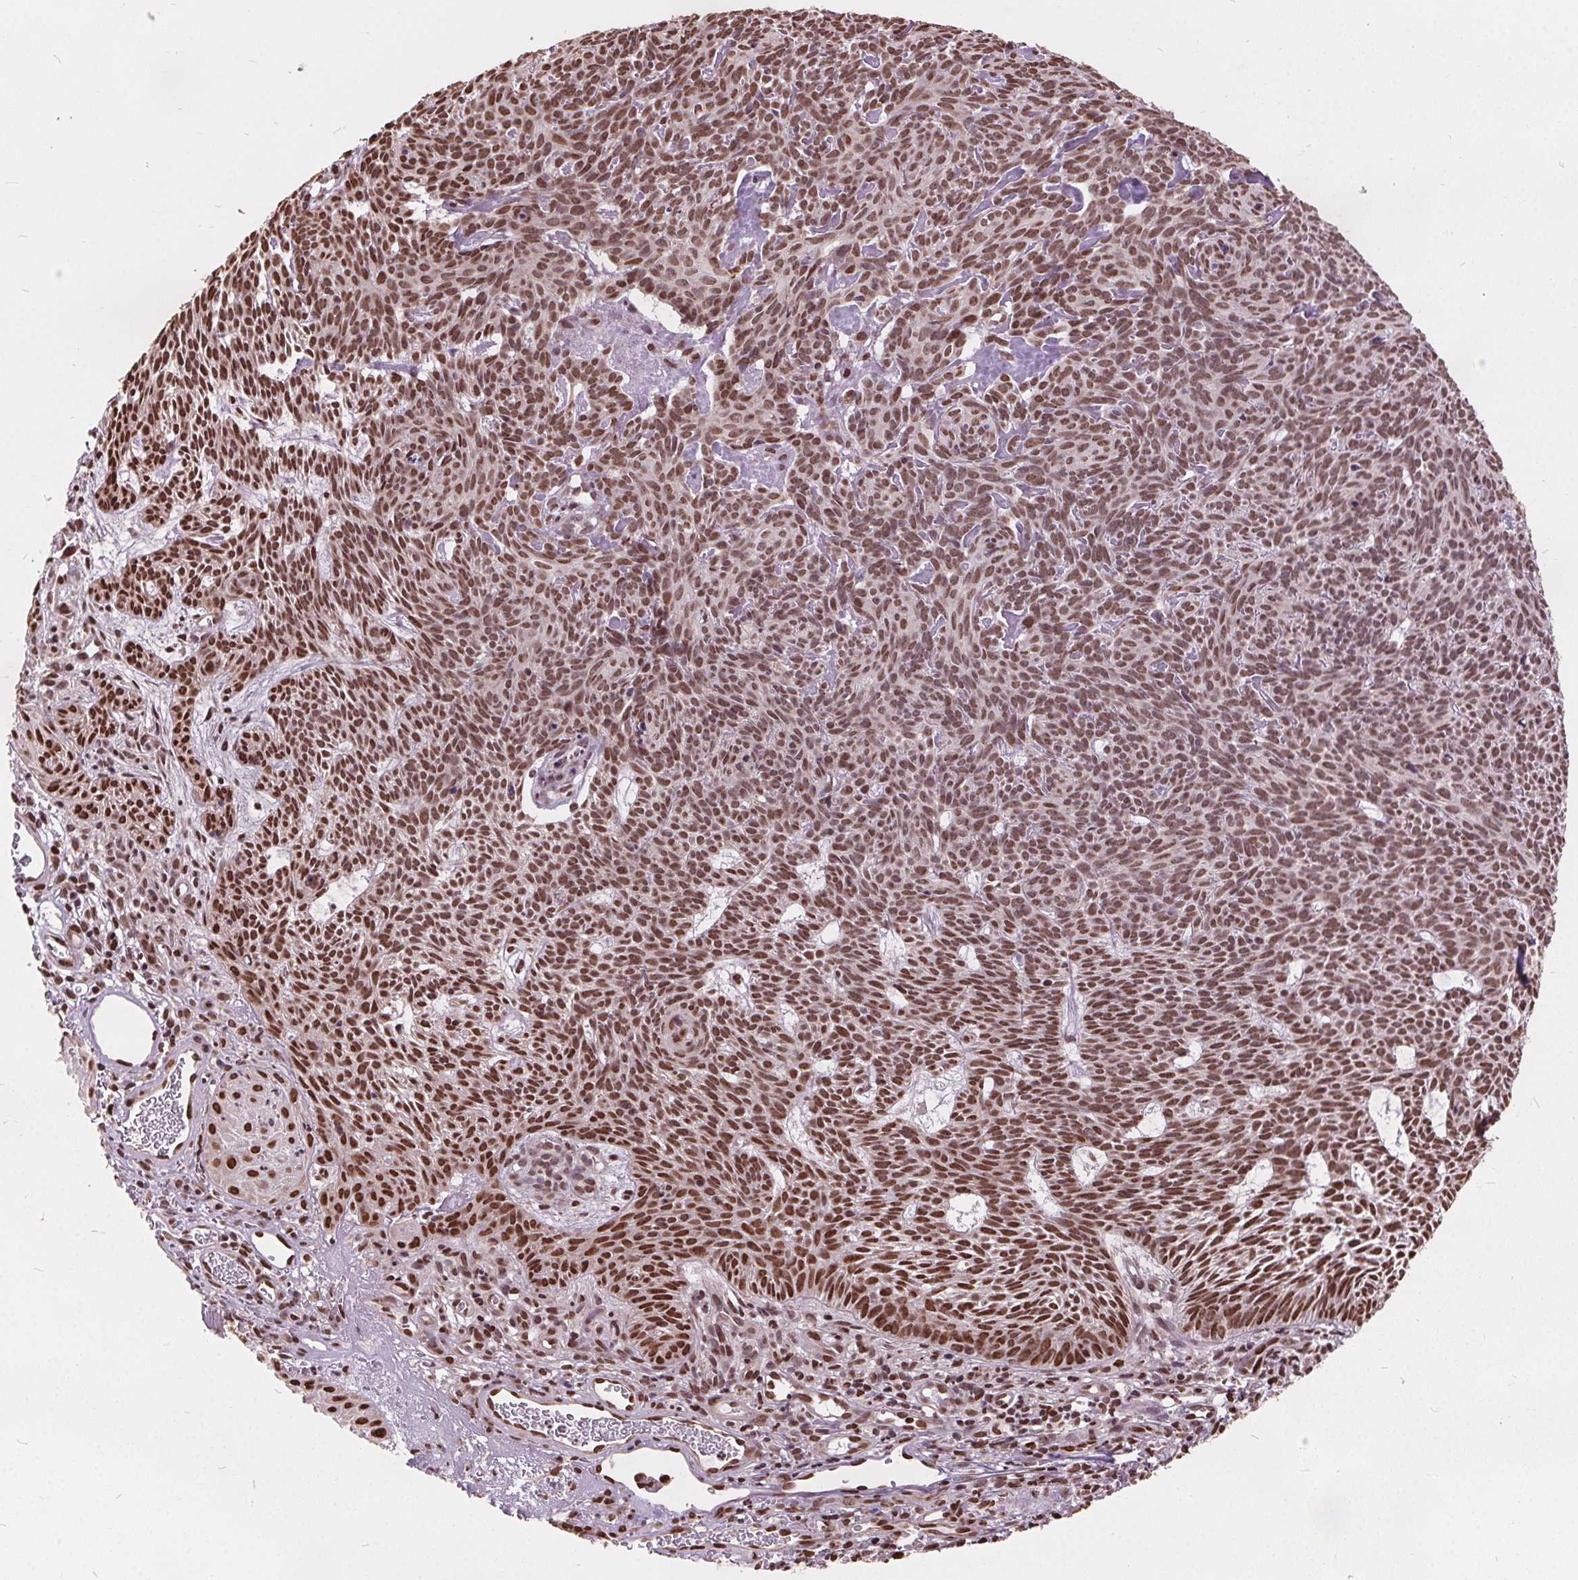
{"staining": {"intensity": "moderate", "quantity": ">75%", "location": "nuclear"}, "tissue": "skin cancer", "cell_type": "Tumor cells", "image_type": "cancer", "snomed": [{"axis": "morphology", "description": "Basal cell carcinoma"}, {"axis": "topography", "description": "Skin"}], "caption": "Tumor cells demonstrate medium levels of moderate nuclear staining in approximately >75% of cells in human skin cancer.", "gene": "ISLR2", "patient": {"sex": "male", "age": 59}}